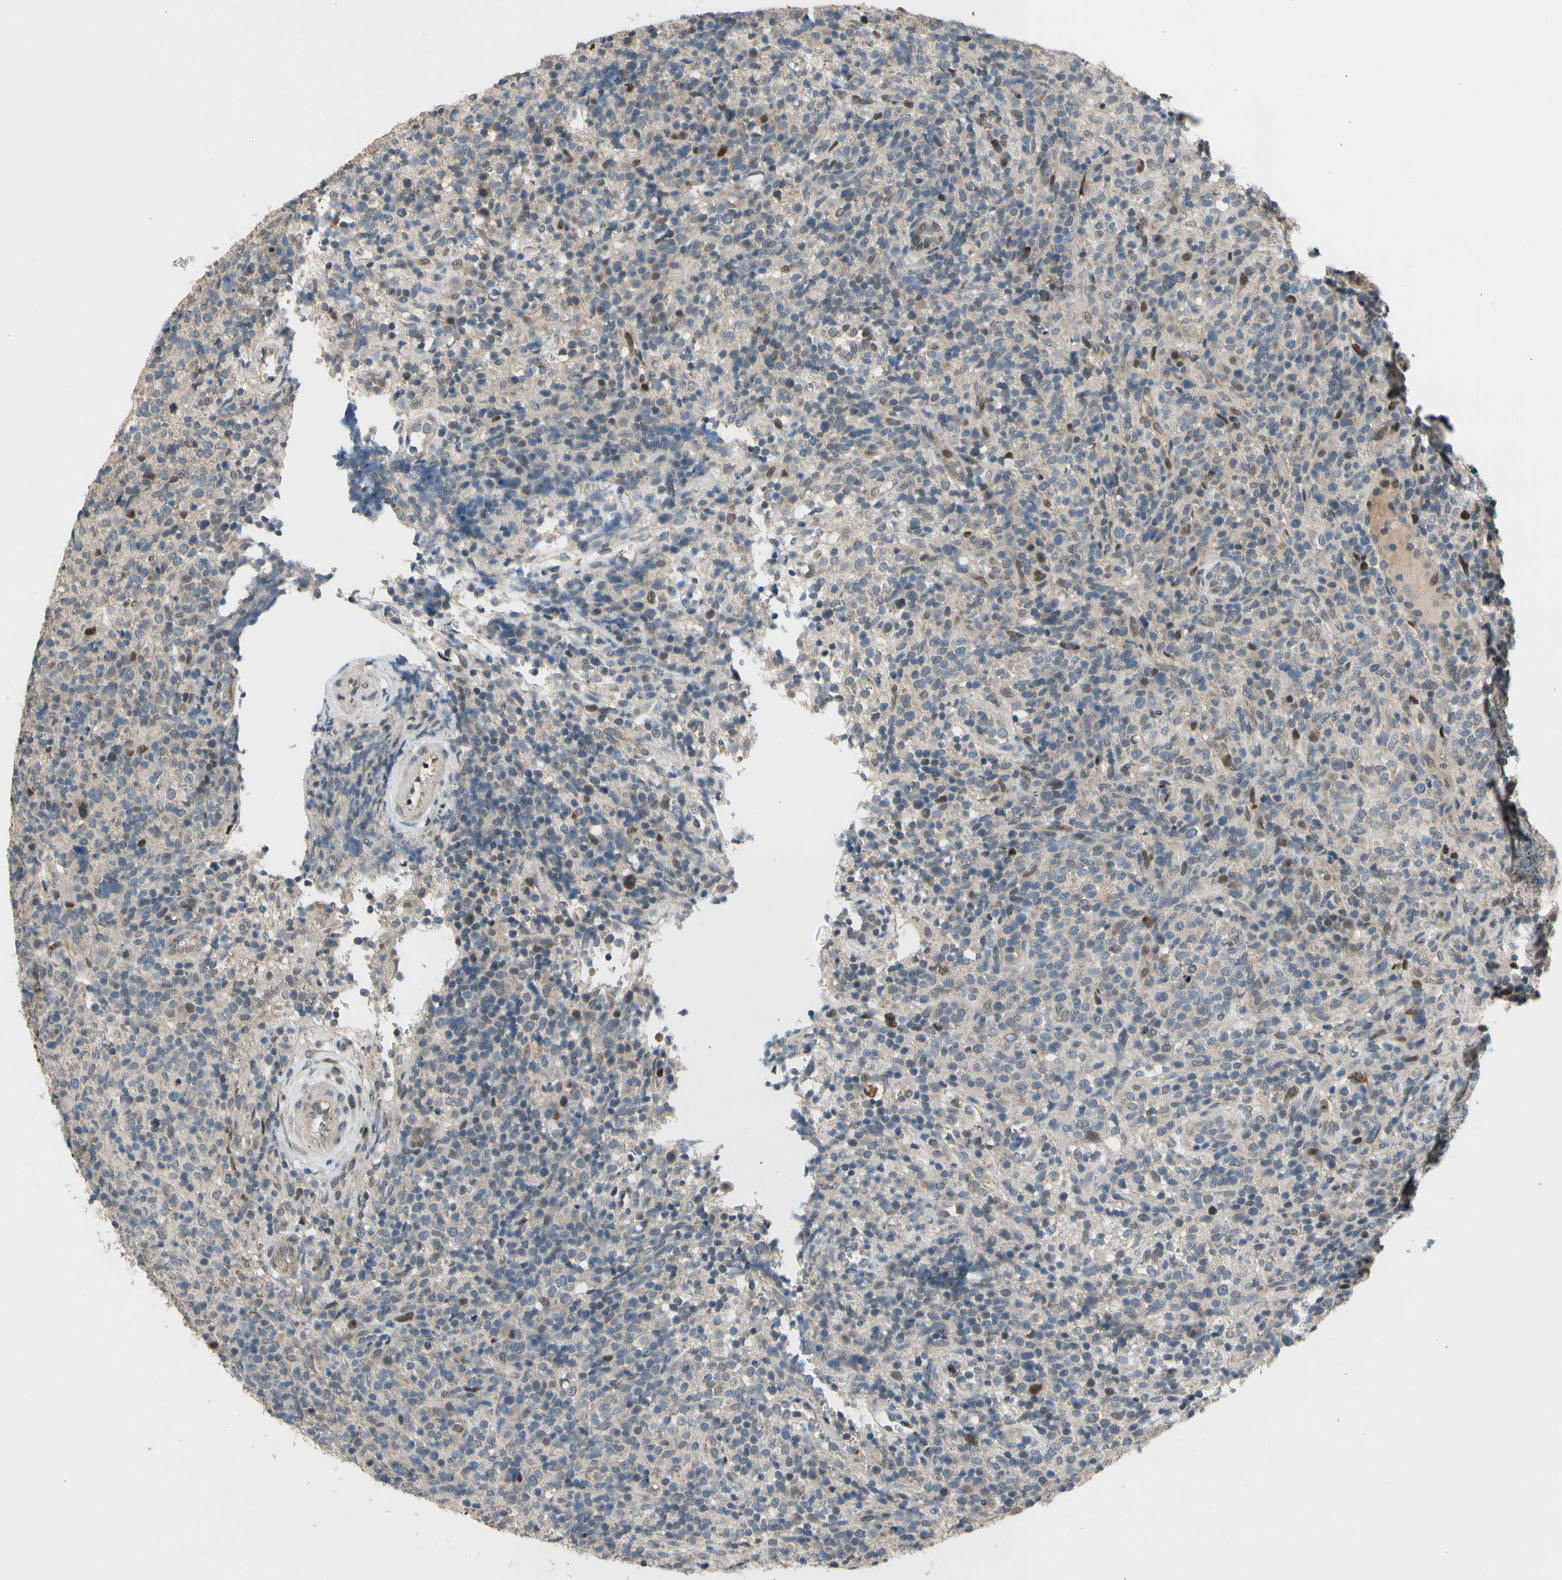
{"staining": {"intensity": "weak", "quantity": "25%-75%", "location": "cytoplasmic/membranous,nuclear"}, "tissue": "lymphoma", "cell_type": "Tumor cells", "image_type": "cancer", "snomed": [{"axis": "morphology", "description": "Malignant lymphoma, non-Hodgkin's type, High grade"}, {"axis": "topography", "description": "Lymph node"}], "caption": "Immunohistochemistry staining of lymphoma, which exhibits low levels of weak cytoplasmic/membranous and nuclear staining in about 25%-75% of tumor cells indicating weak cytoplasmic/membranous and nuclear protein expression. The staining was performed using DAB (3,3'-diaminobenzidine) (brown) for protein detection and nuclei were counterstained in hematoxylin (blue).", "gene": "ZNF184", "patient": {"sex": "female", "age": 76}}